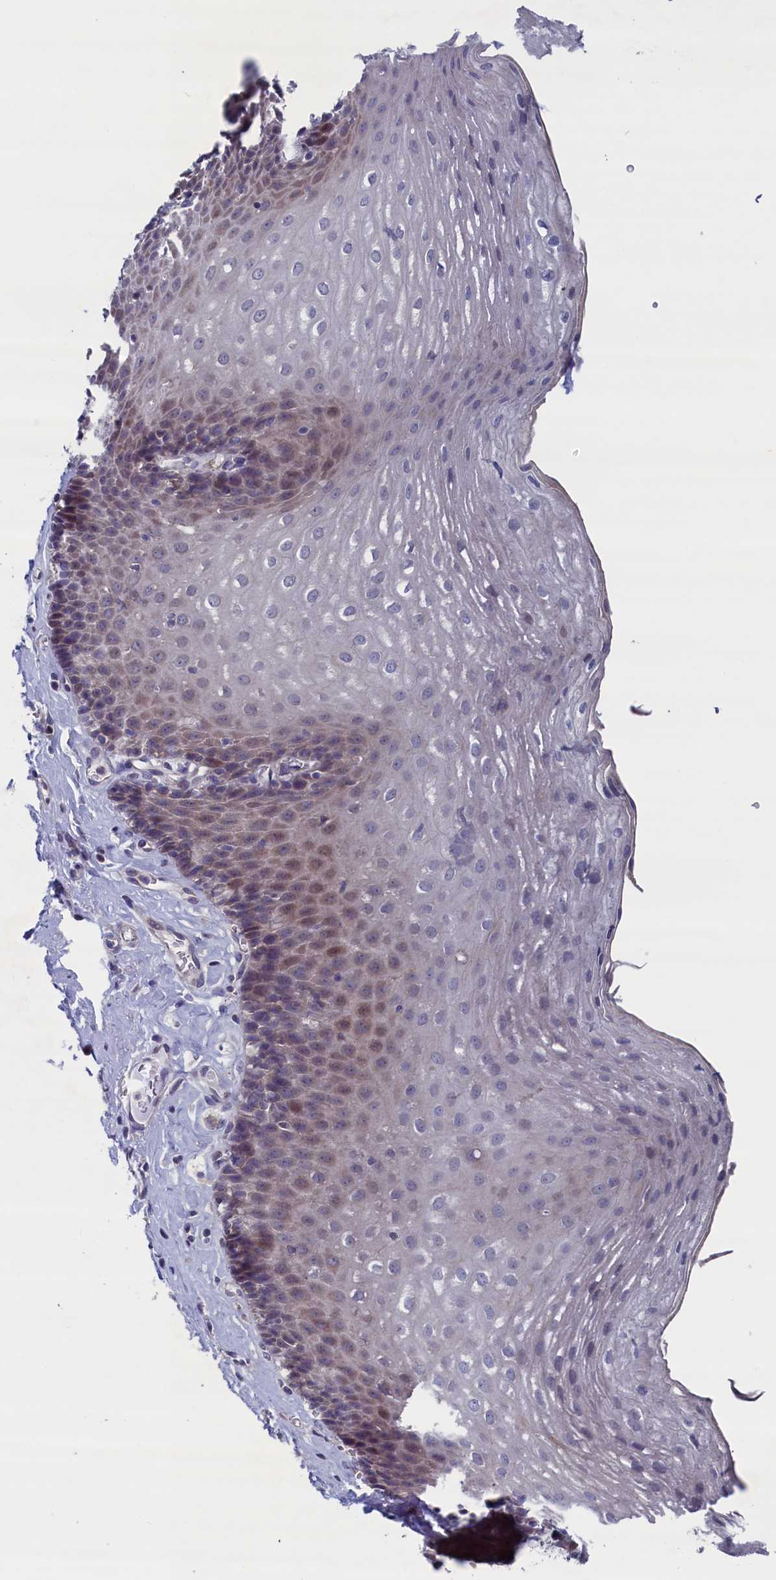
{"staining": {"intensity": "moderate", "quantity": "<25%", "location": "nuclear"}, "tissue": "esophagus", "cell_type": "Squamous epithelial cells", "image_type": "normal", "snomed": [{"axis": "morphology", "description": "Normal tissue, NOS"}, {"axis": "topography", "description": "Esophagus"}], "caption": "IHC of benign esophagus displays low levels of moderate nuclear positivity in approximately <25% of squamous epithelial cells. (brown staining indicates protein expression, while blue staining denotes nuclei).", "gene": "SPATA13", "patient": {"sex": "female", "age": 66}}